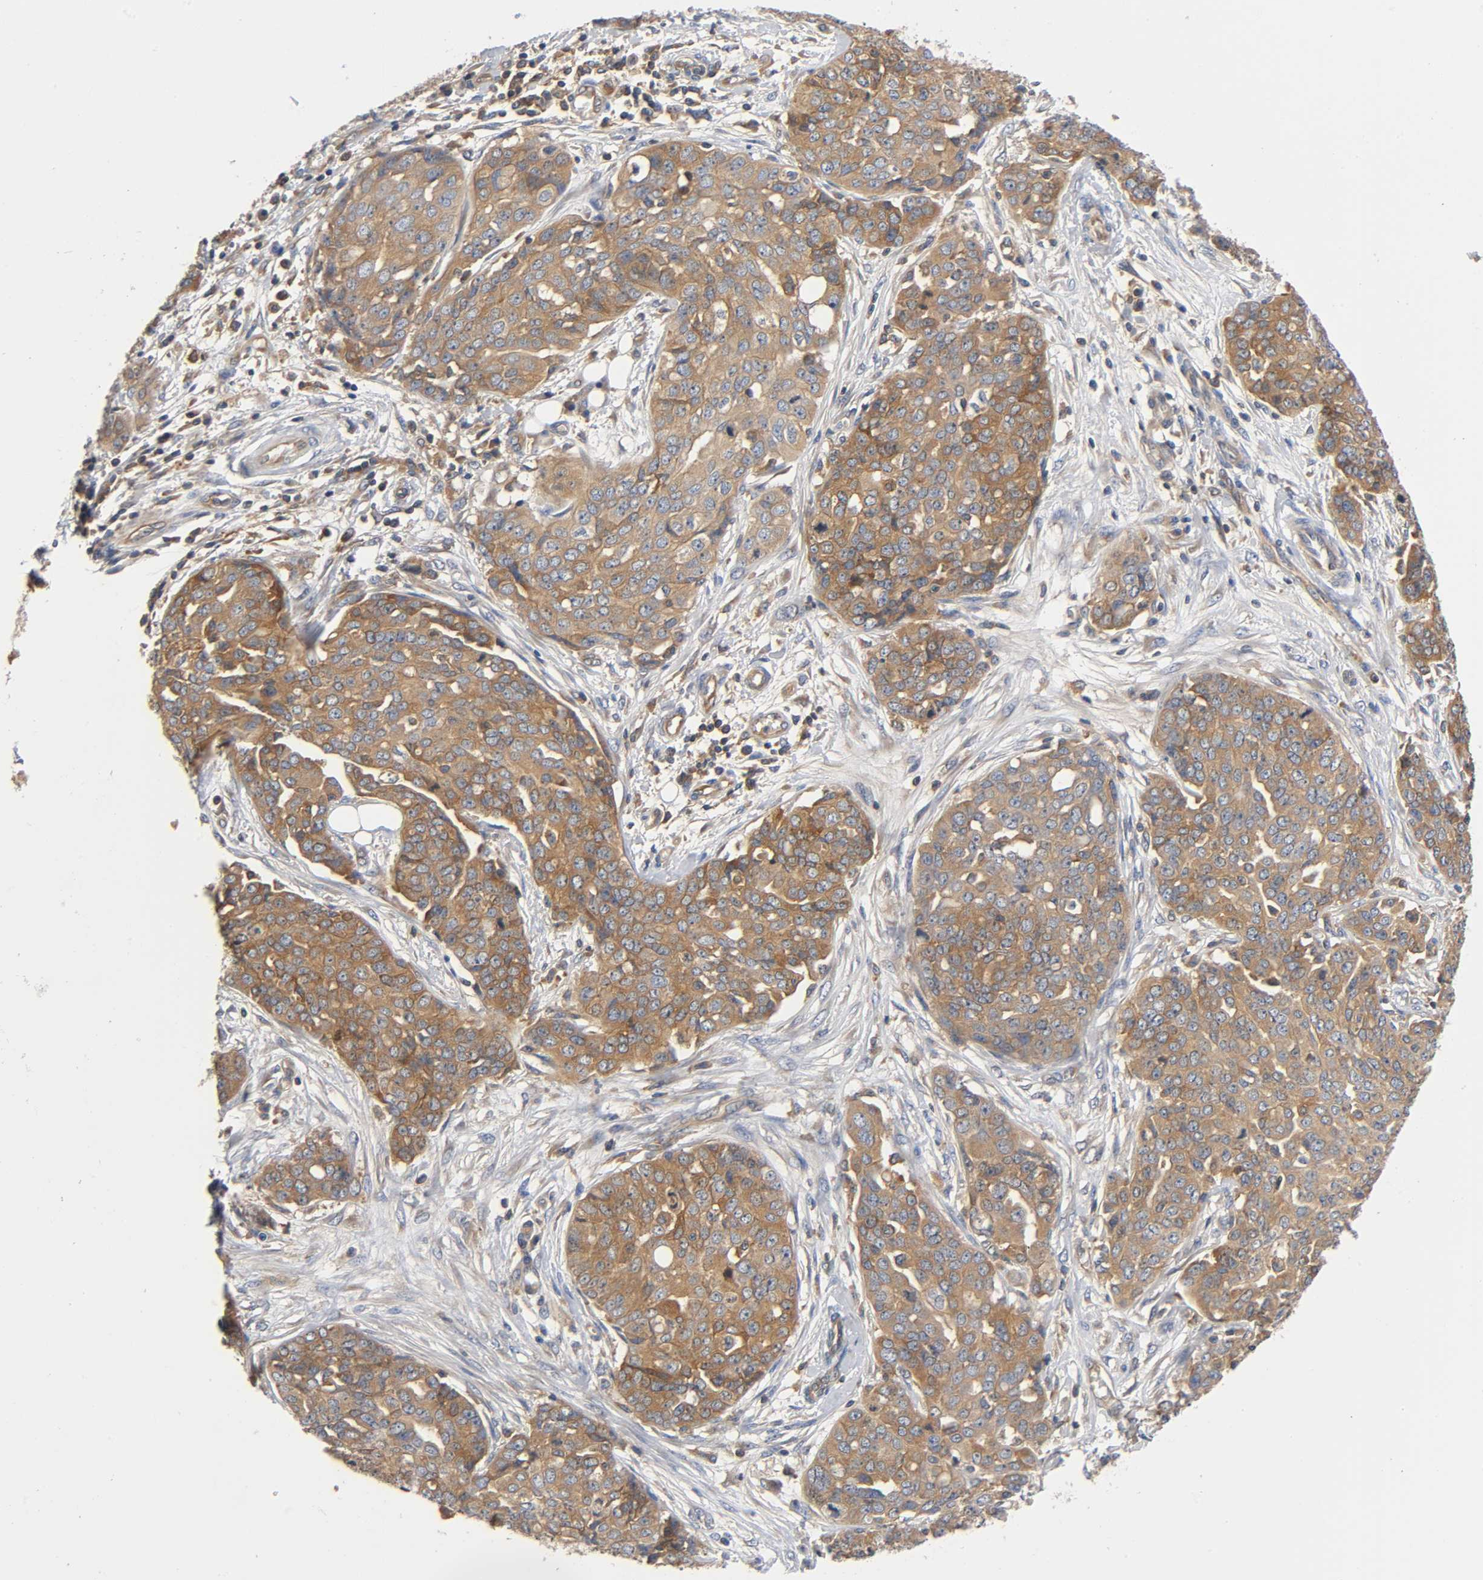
{"staining": {"intensity": "moderate", "quantity": ">75%", "location": "cytoplasmic/membranous"}, "tissue": "ovarian cancer", "cell_type": "Tumor cells", "image_type": "cancer", "snomed": [{"axis": "morphology", "description": "Cystadenocarcinoma, serous, NOS"}, {"axis": "topography", "description": "Soft tissue"}, {"axis": "topography", "description": "Ovary"}], "caption": "Brown immunohistochemical staining in human ovarian serous cystadenocarcinoma demonstrates moderate cytoplasmic/membranous expression in about >75% of tumor cells.", "gene": "PRKAB1", "patient": {"sex": "female", "age": 57}}